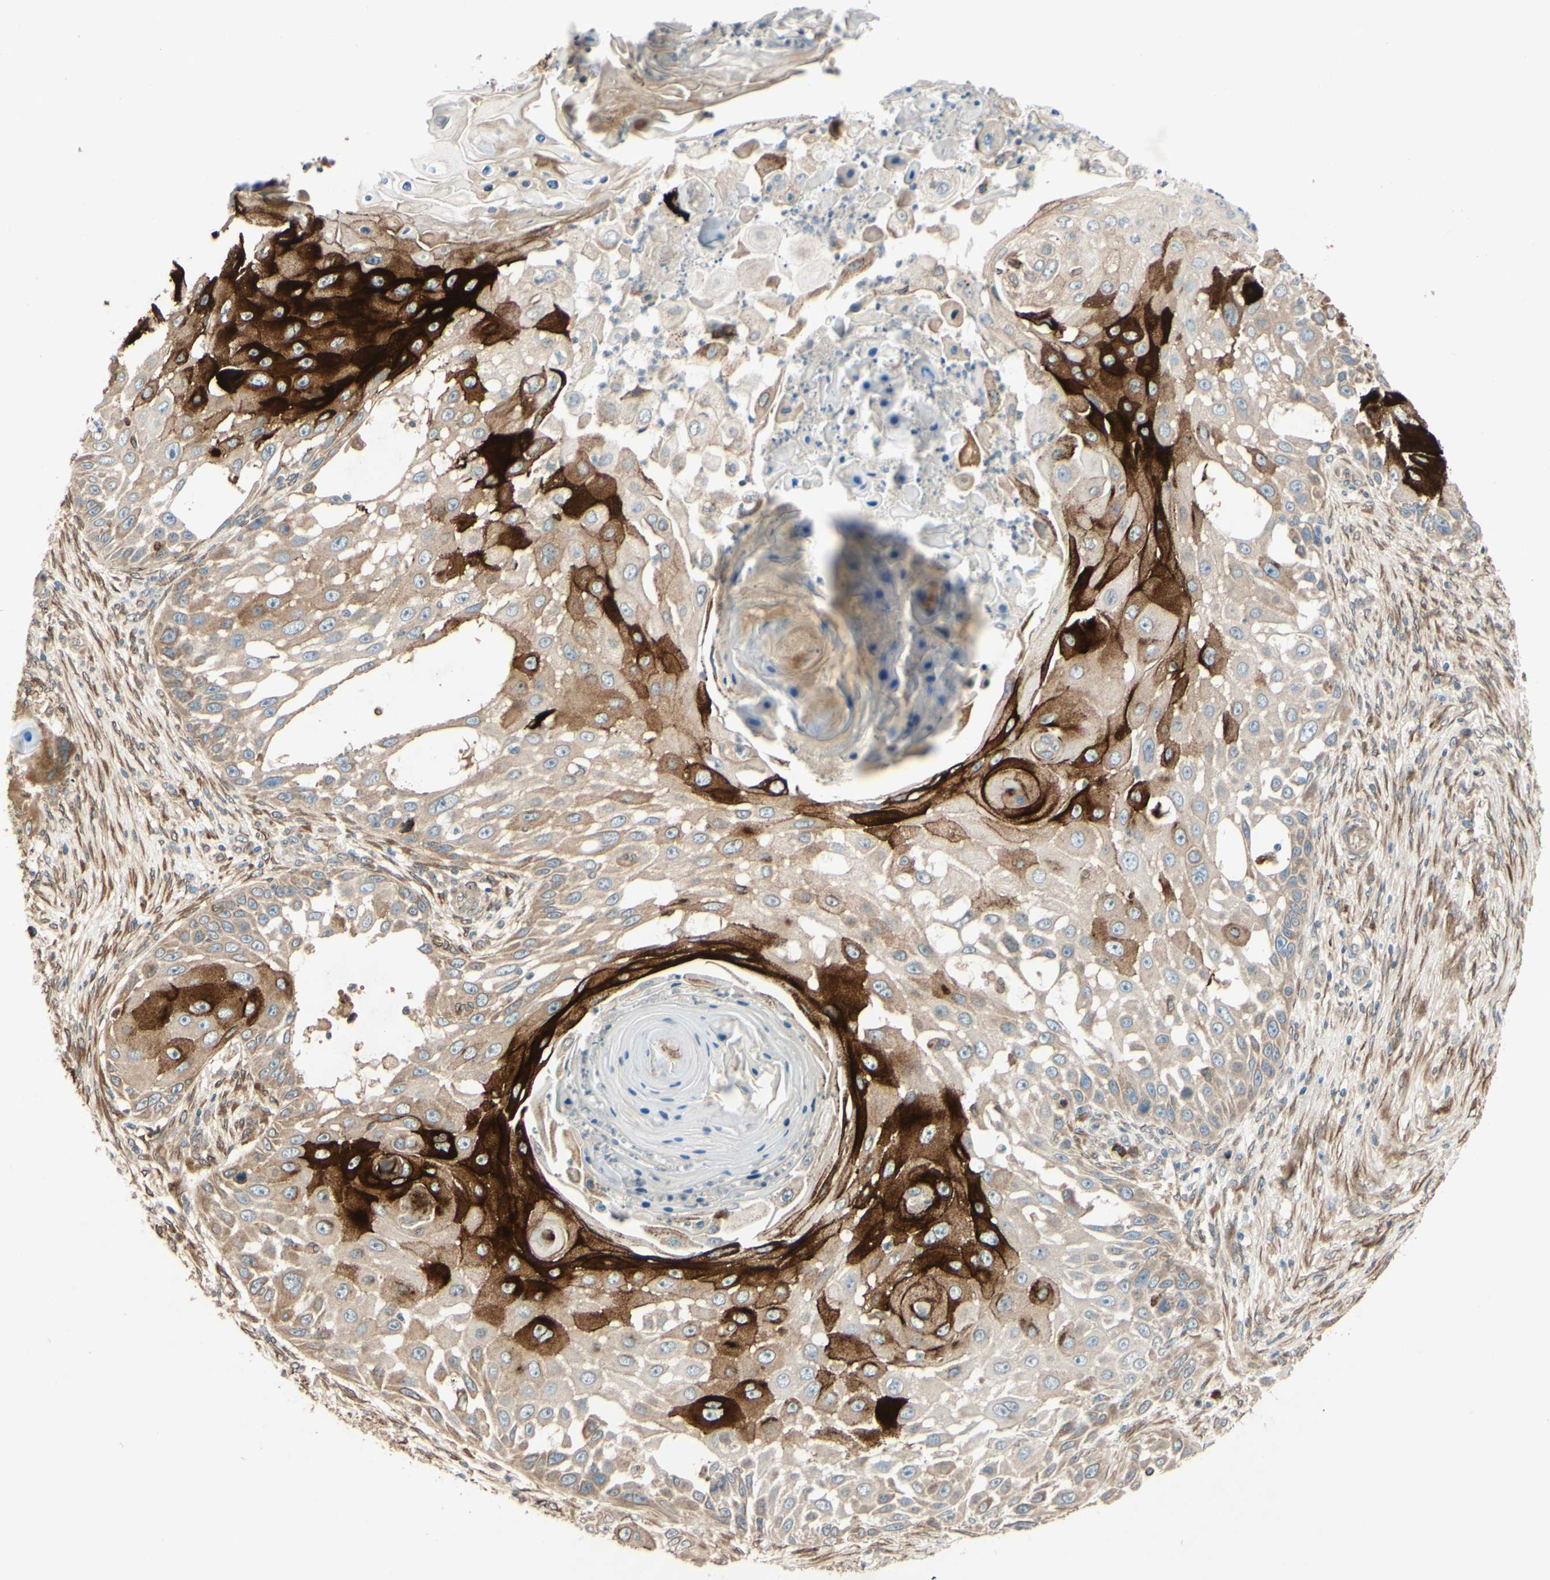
{"staining": {"intensity": "strong", "quantity": "25%-75%", "location": "cytoplasmic/membranous"}, "tissue": "skin cancer", "cell_type": "Tumor cells", "image_type": "cancer", "snomed": [{"axis": "morphology", "description": "Squamous cell carcinoma, NOS"}, {"axis": "topography", "description": "Skin"}], "caption": "An image showing strong cytoplasmic/membranous positivity in about 25%-75% of tumor cells in skin cancer, as visualized by brown immunohistochemical staining.", "gene": "PTPRU", "patient": {"sex": "female", "age": 44}}